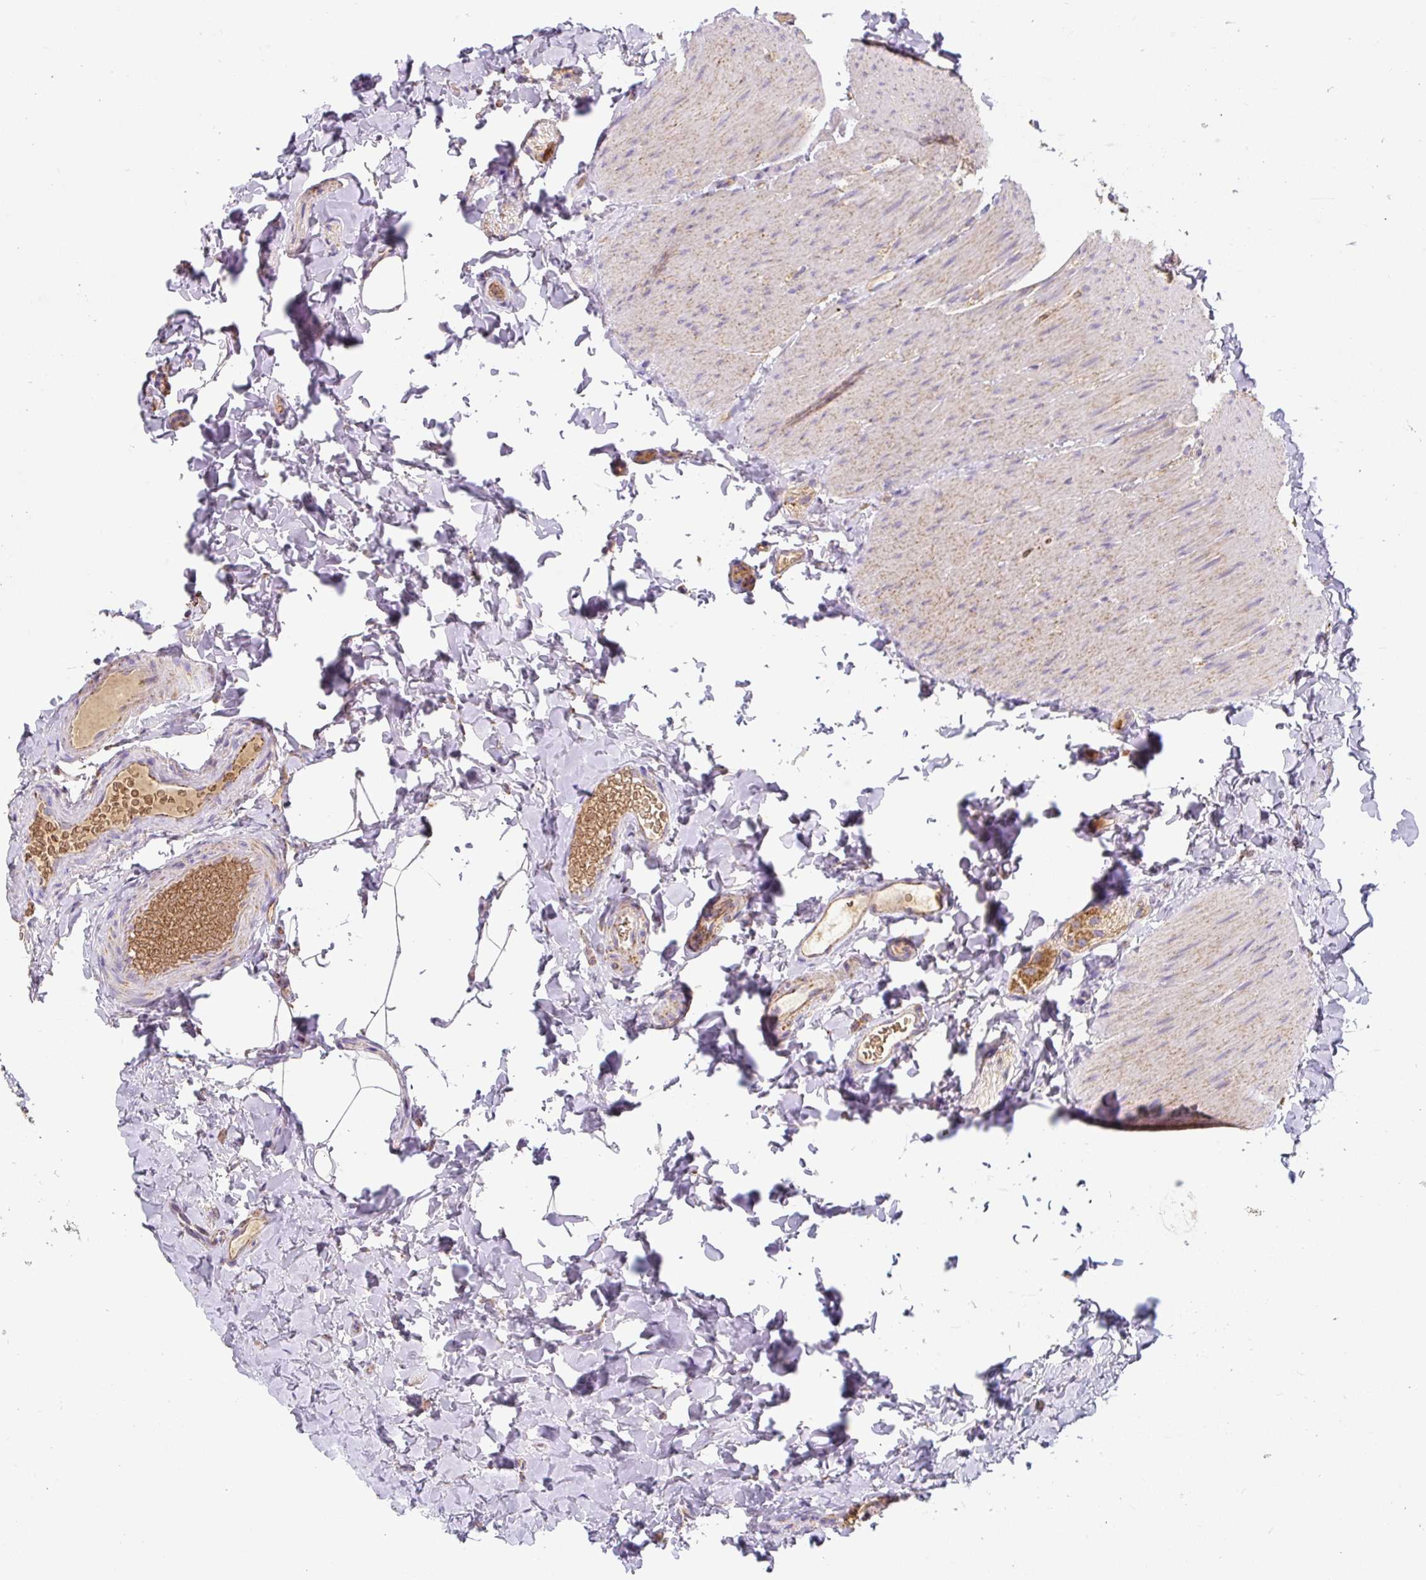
{"staining": {"intensity": "moderate", "quantity": ">75%", "location": "cytoplasmic/membranous"}, "tissue": "colon", "cell_type": "Endothelial cells", "image_type": "normal", "snomed": [{"axis": "morphology", "description": "Normal tissue, NOS"}, {"axis": "topography", "description": "Colon"}], "caption": "Immunohistochemical staining of benign human colon exhibits moderate cytoplasmic/membranous protein expression in approximately >75% of endothelial cells.", "gene": "MT", "patient": {"sex": "male", "age": 46}}